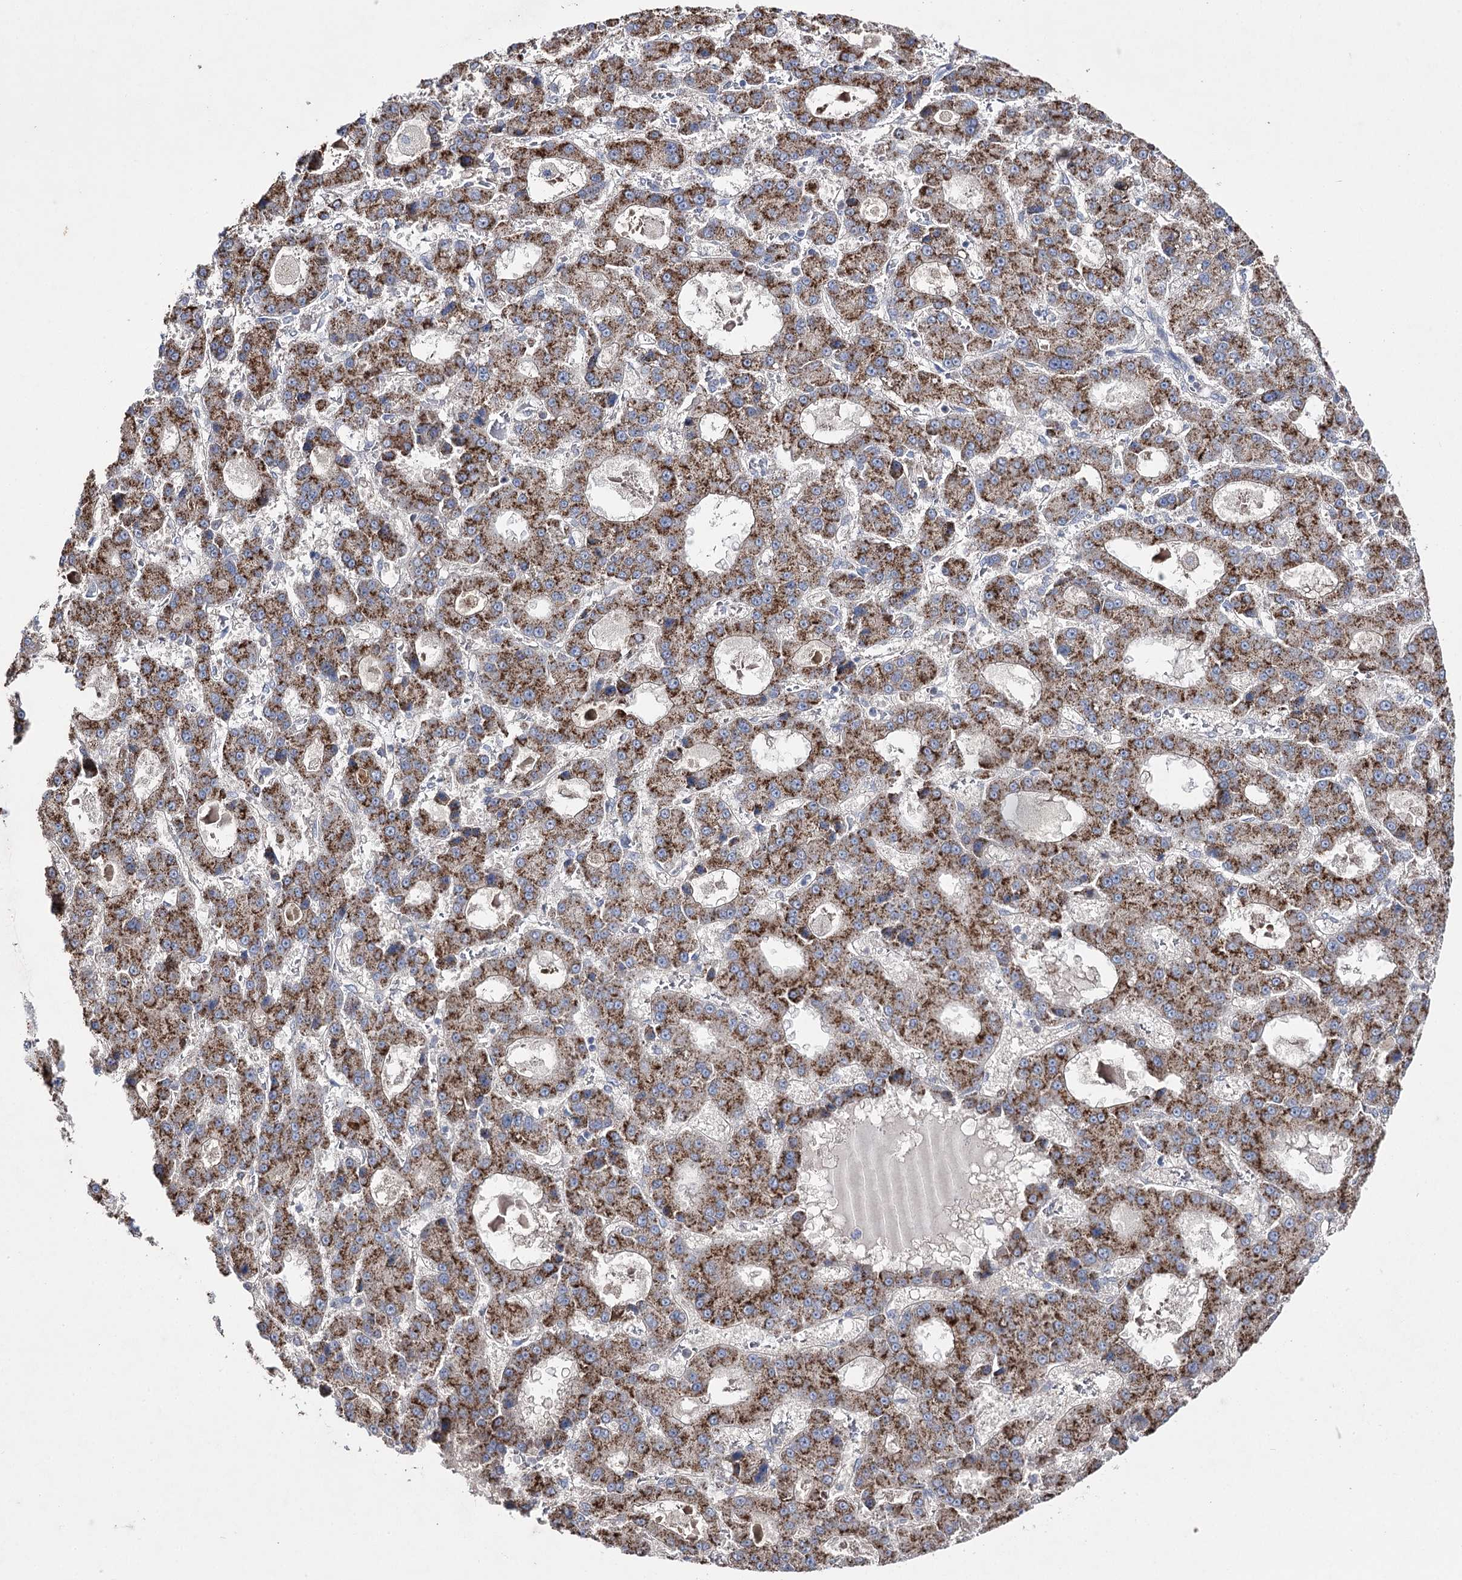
{"staining": {"intensity": "strong", "quantity": ">75%", "location": "cytoplasmic/membranous"}, "tissue": "liver cancer", "cell_type": "Tumor cells", "image_type": "cancer", "snomed": [{"axis": "morphology", "description": "Carcinoma, Hepatocellular, NOS"}, {"axis": "topography", "description": "Liver"}], "caption": "Immunohistochemistry (IHC) photomicrograph of neoplastic tissue: human hepatocellular carcinoma (liver) stained using immunohistochemistry exhibits high levels of strong protein expression localized specifically in the cytoplasmic/membranous of tumor cells, appearing as a cytoplasmic/membranous brown color.", "gene": "AURKC", "patient": {"sex": "male", "age": 70}}